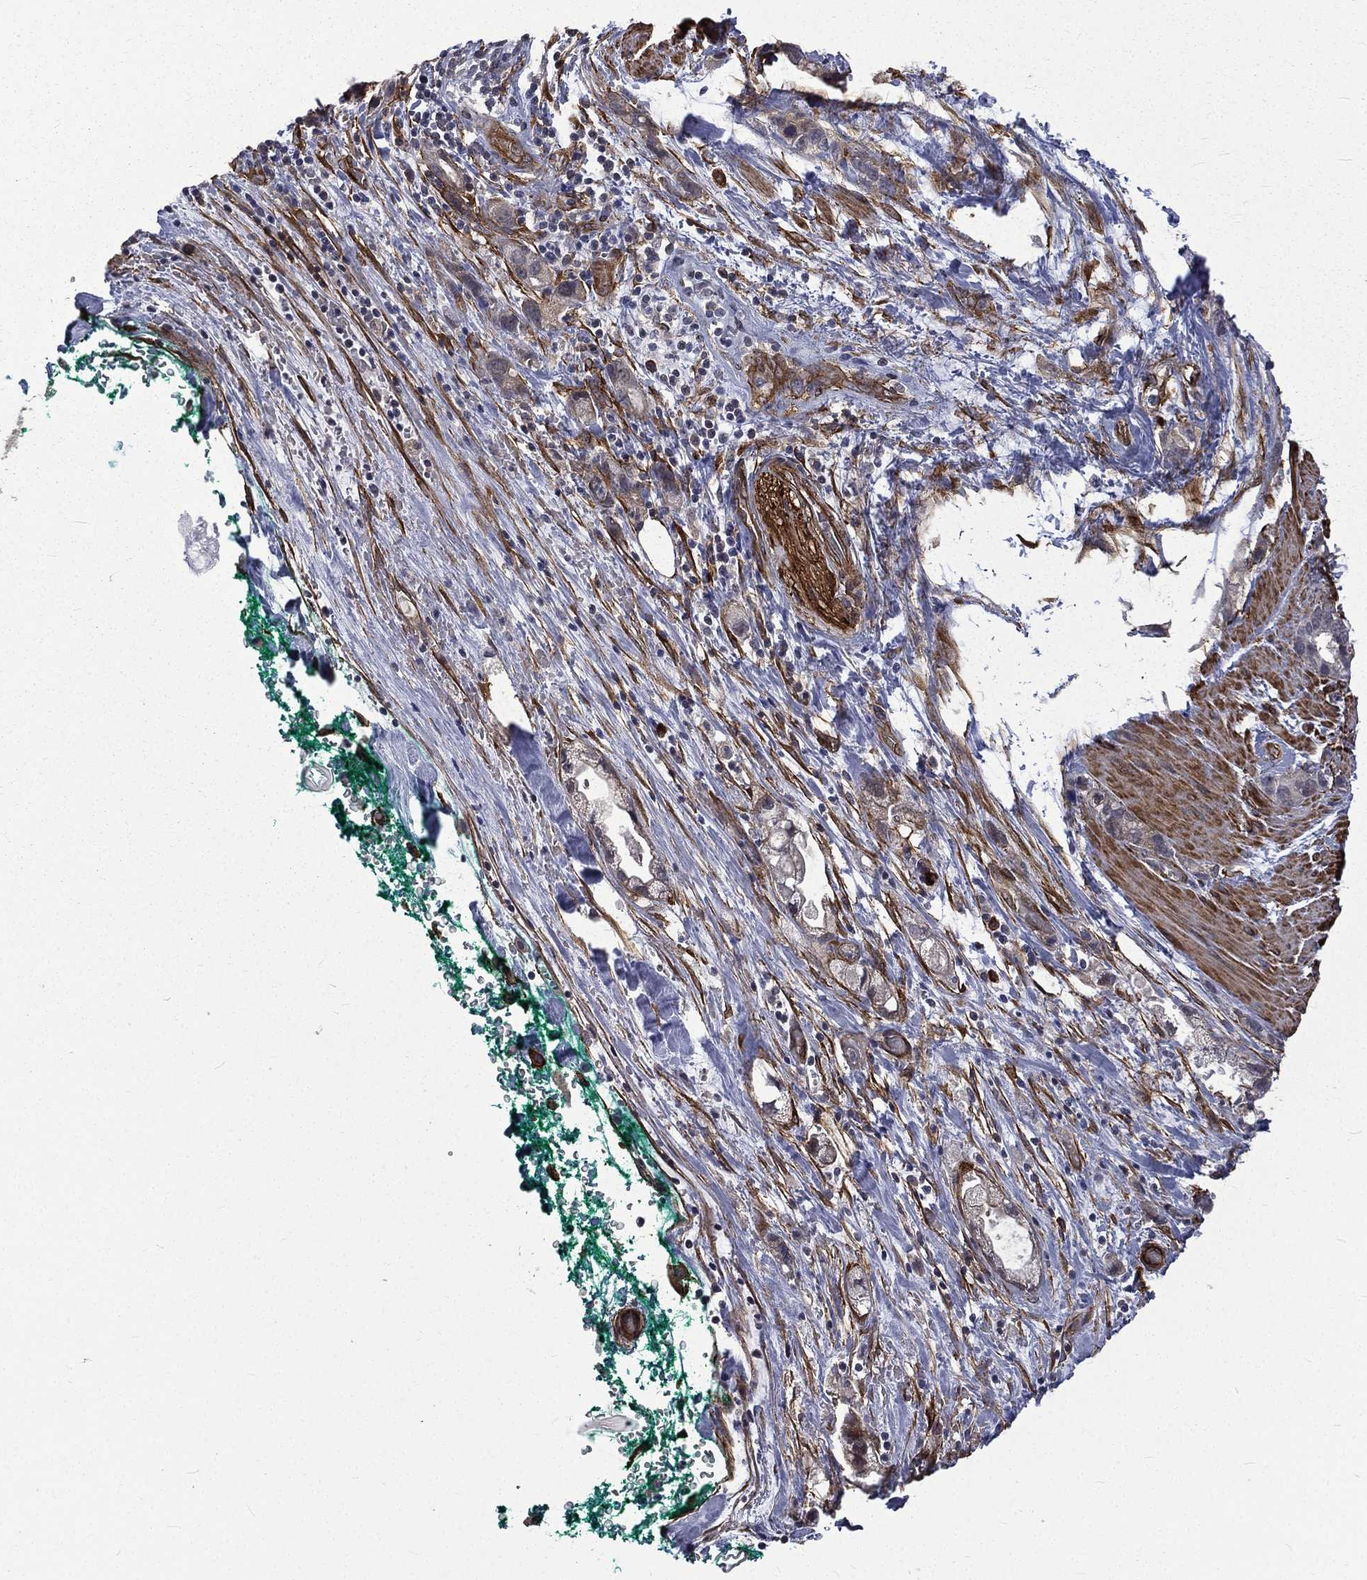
{"staining": {"intensity": "negative", "quantity": "none", "location": "none"}, "tissue": "stomach cancer", "cell_type": "Tumor cells", "image_type": "cancer", "snomed": [{"axis": "morphology", "description": "Adenocarcinoma, NOS"}, {"axis": "topography", "description": "Stomach"}], "caption": "Immunohistochemistry (IHC) image of stomach adenocarcinoma stained for a protein (brown), which reveals no staining in tumor cells.", "gene": "PPFIBP1", "patient": {"sex": "male", "age": 63}}